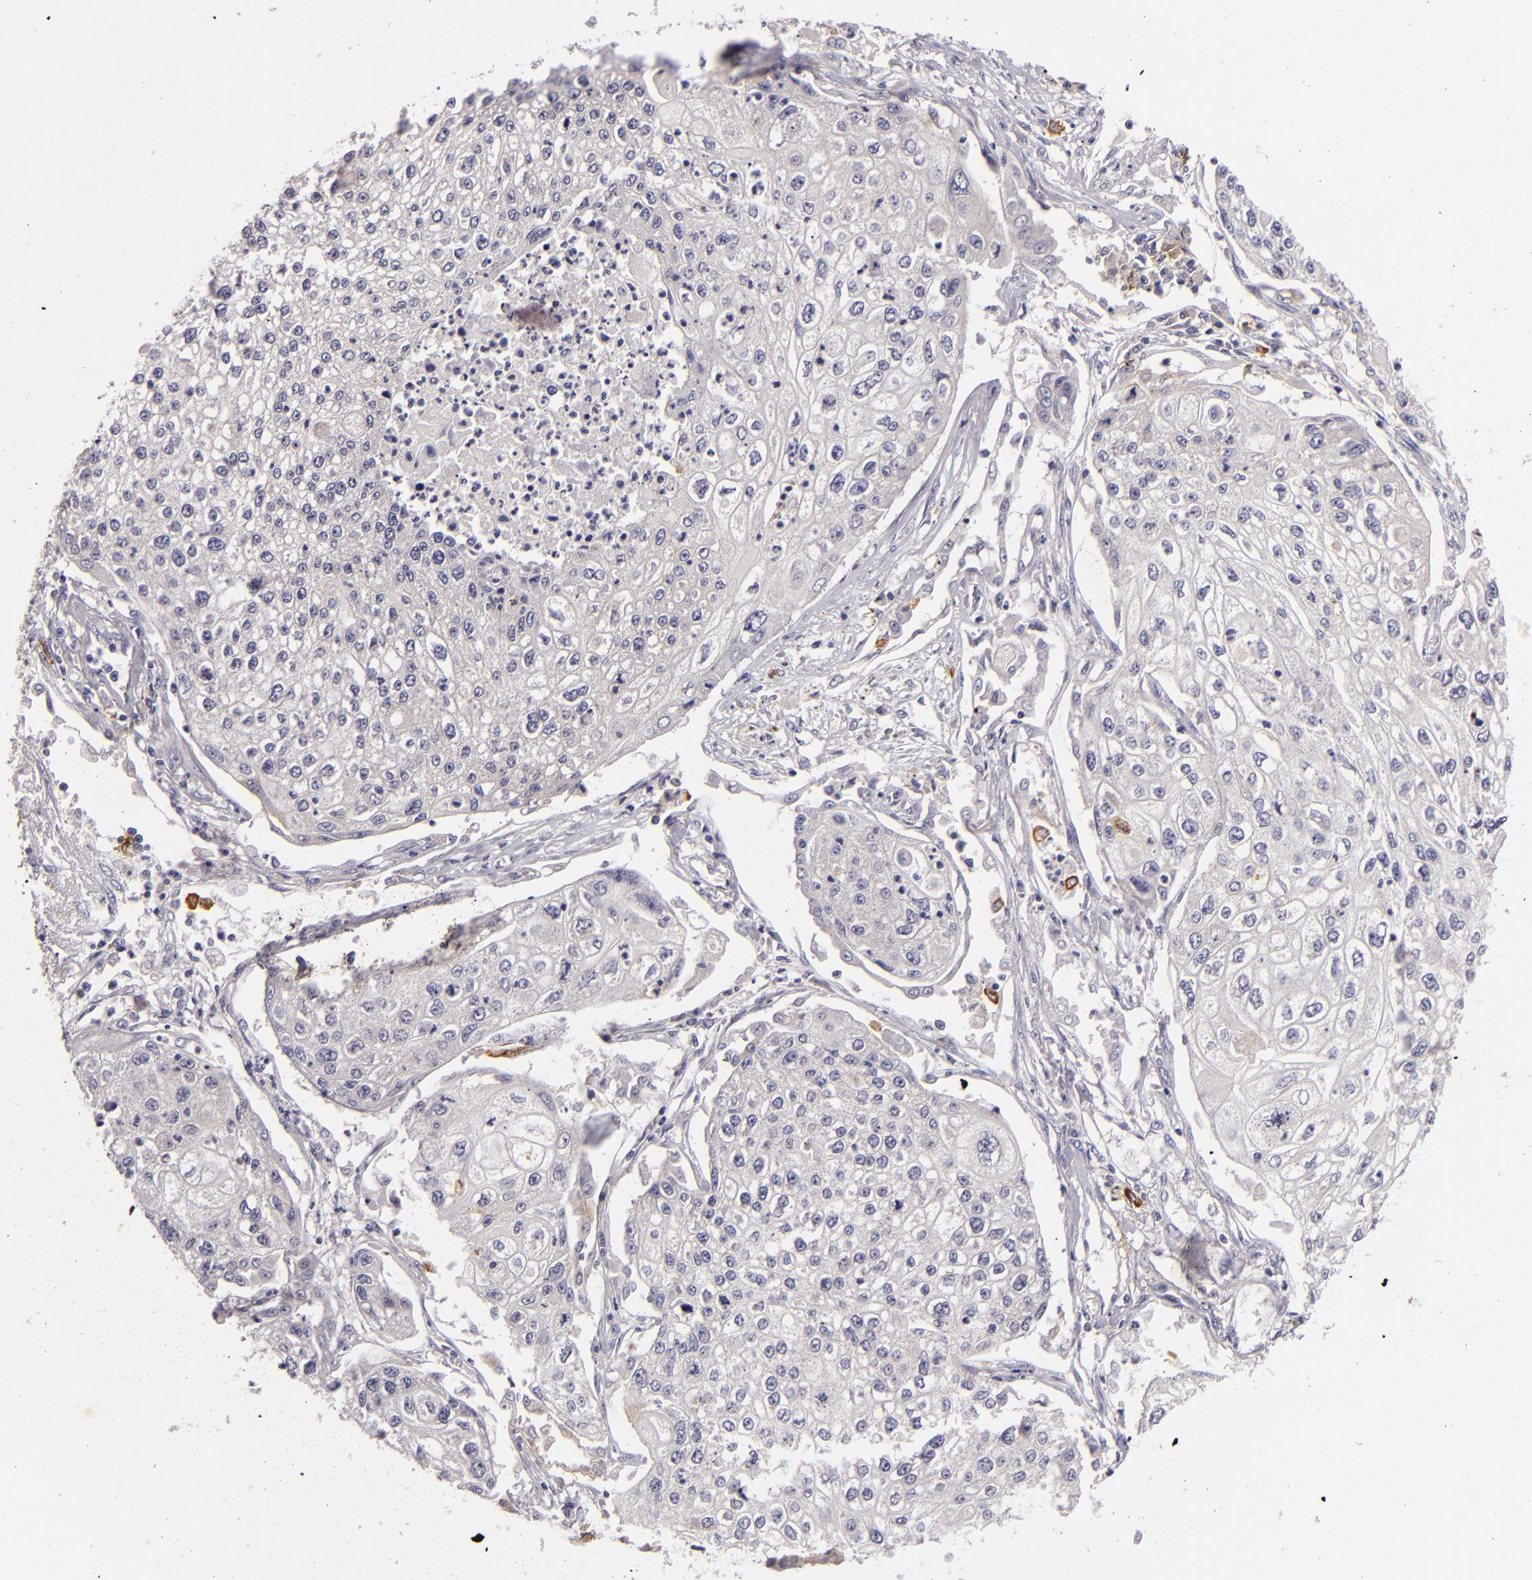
{"staining": {"intensity": "negative", "quantity": "none", "location": "none"}, "tissue": "lung cancer", "cell_type": "Tumor cells", "image_type": "cancer", "snomed": [{"axis": "morphology", "description": "Squamous cell carcinoma, NOS"}, {"axis": "topography", "description": "Lung"}], "caption": "Photomicrograph shows no protein positivity in tumor cells of squamous cell carcinoma (lung) tissue.", "gene": "CD83", "patient": {"sex": "male", "age": 75}}